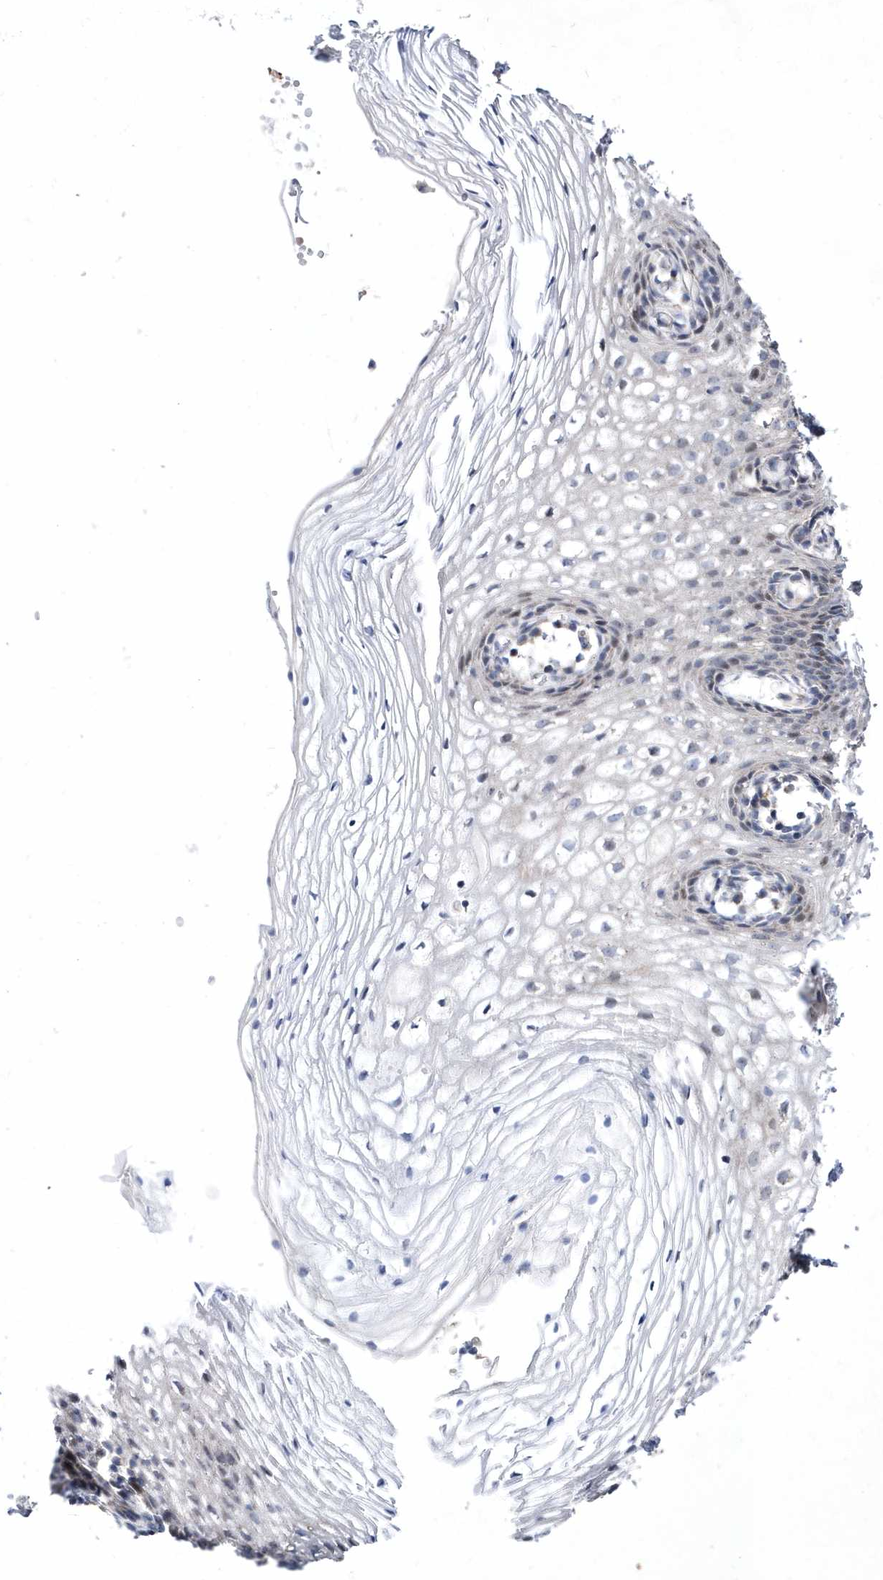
{"staining": {"intensity": "negative", "quantity": "none", "location": "none"}, "tissue": "vagina", "cell_type": "Squamous epithelial cells", "image_type": "normal", "snomed": [{"axis": "morphology", "description": "Normal tissue, NOS"}, {"axis": "topography", "description": "Vagina"}], "caption": "Histopathology image shows no significant protein expression in squamous epithelial cells of normal vagina. The staining was performed using DAB (3,3'-diaminobenzidine) to visualize the protein expression in brown, while the nuclei were stained in blue with hematoxylin (Magnification: 20x).", "gene": "LONRF2", "patient": {"sex": "female", "age": 60}}